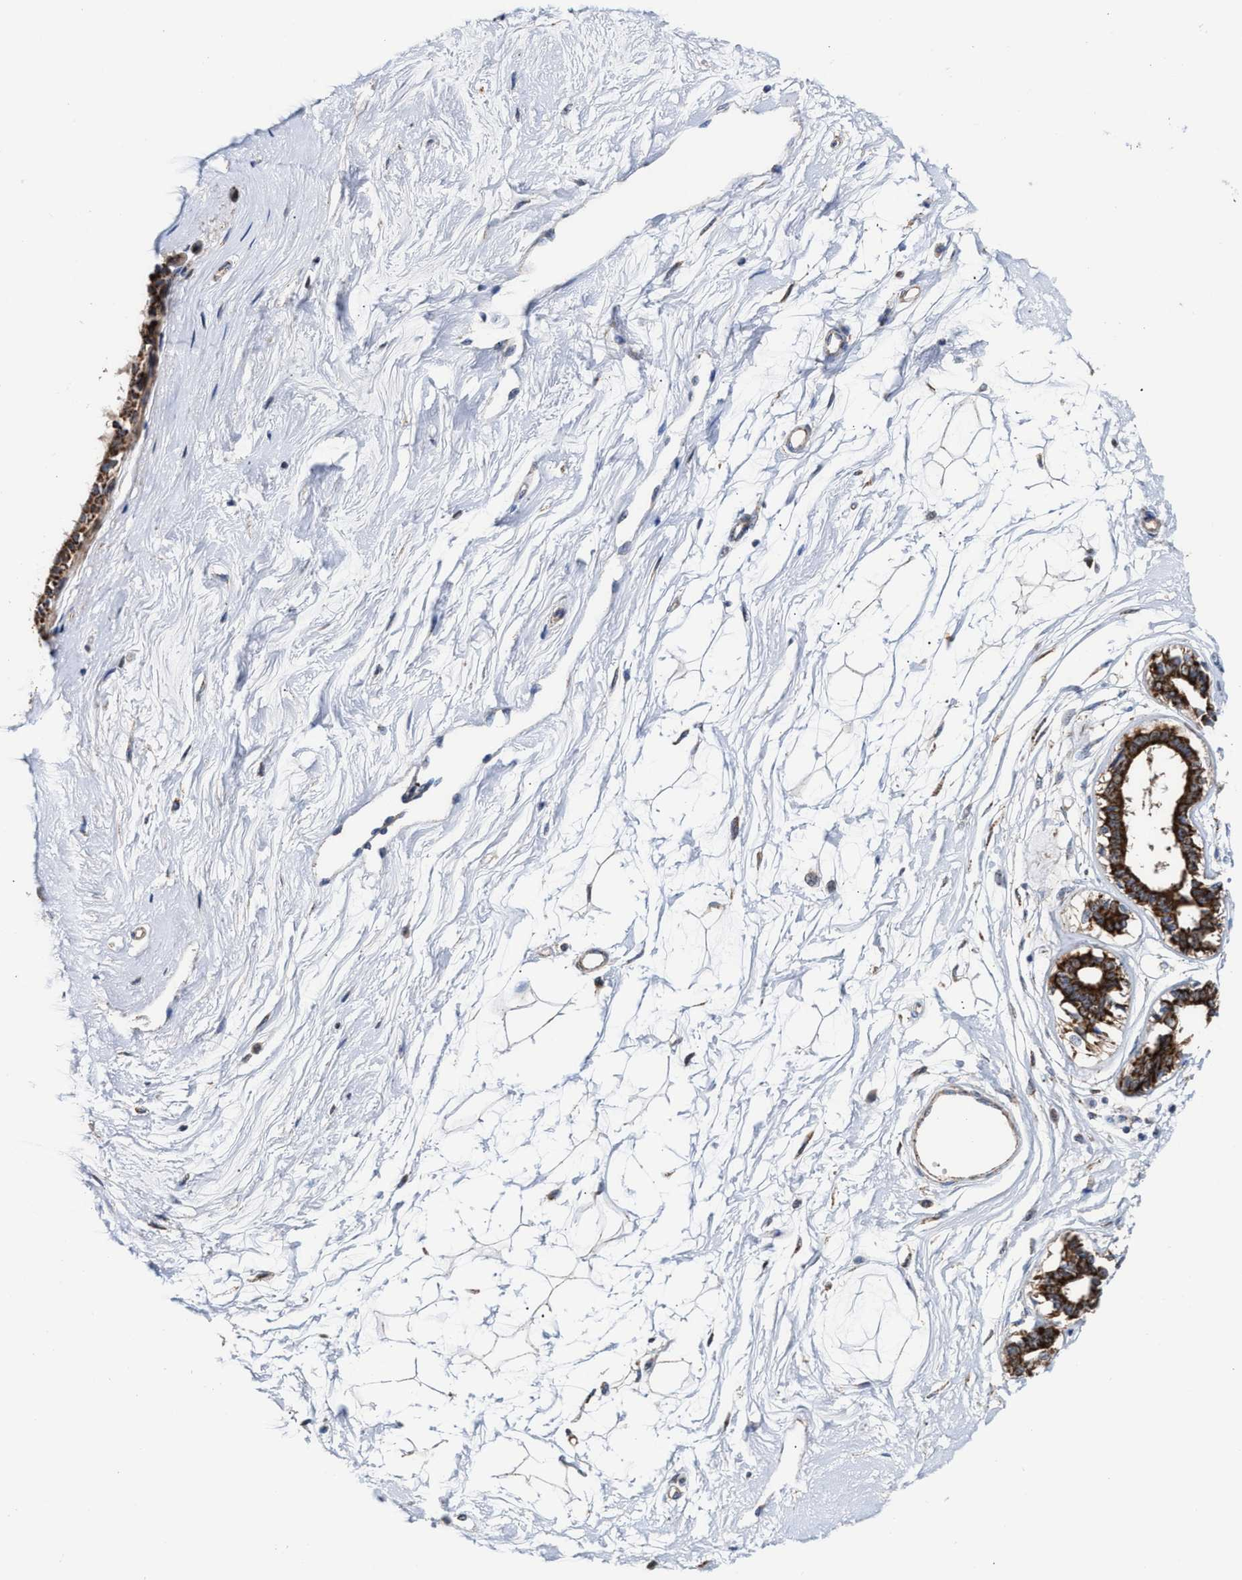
{"staining": {"intensity": "weak", "quantity": "25%-75%", "location": "cytoplasmic/membranous"}, "tissue": "breast", "cell_type": "Adipocytes", "image_type": "normal", "snomed": [{"axis": "morphology", "description": "Normal tissue, NOS"}, {"axis": "topography", "description": "Breast"}], "caption": "Protein staining displays weak cytoplasmic/membranous positivity in about 25%-75% of adipocytes in normal breast.", "gene": "MECR", "patient": {"sex": "female", "age": 45}}